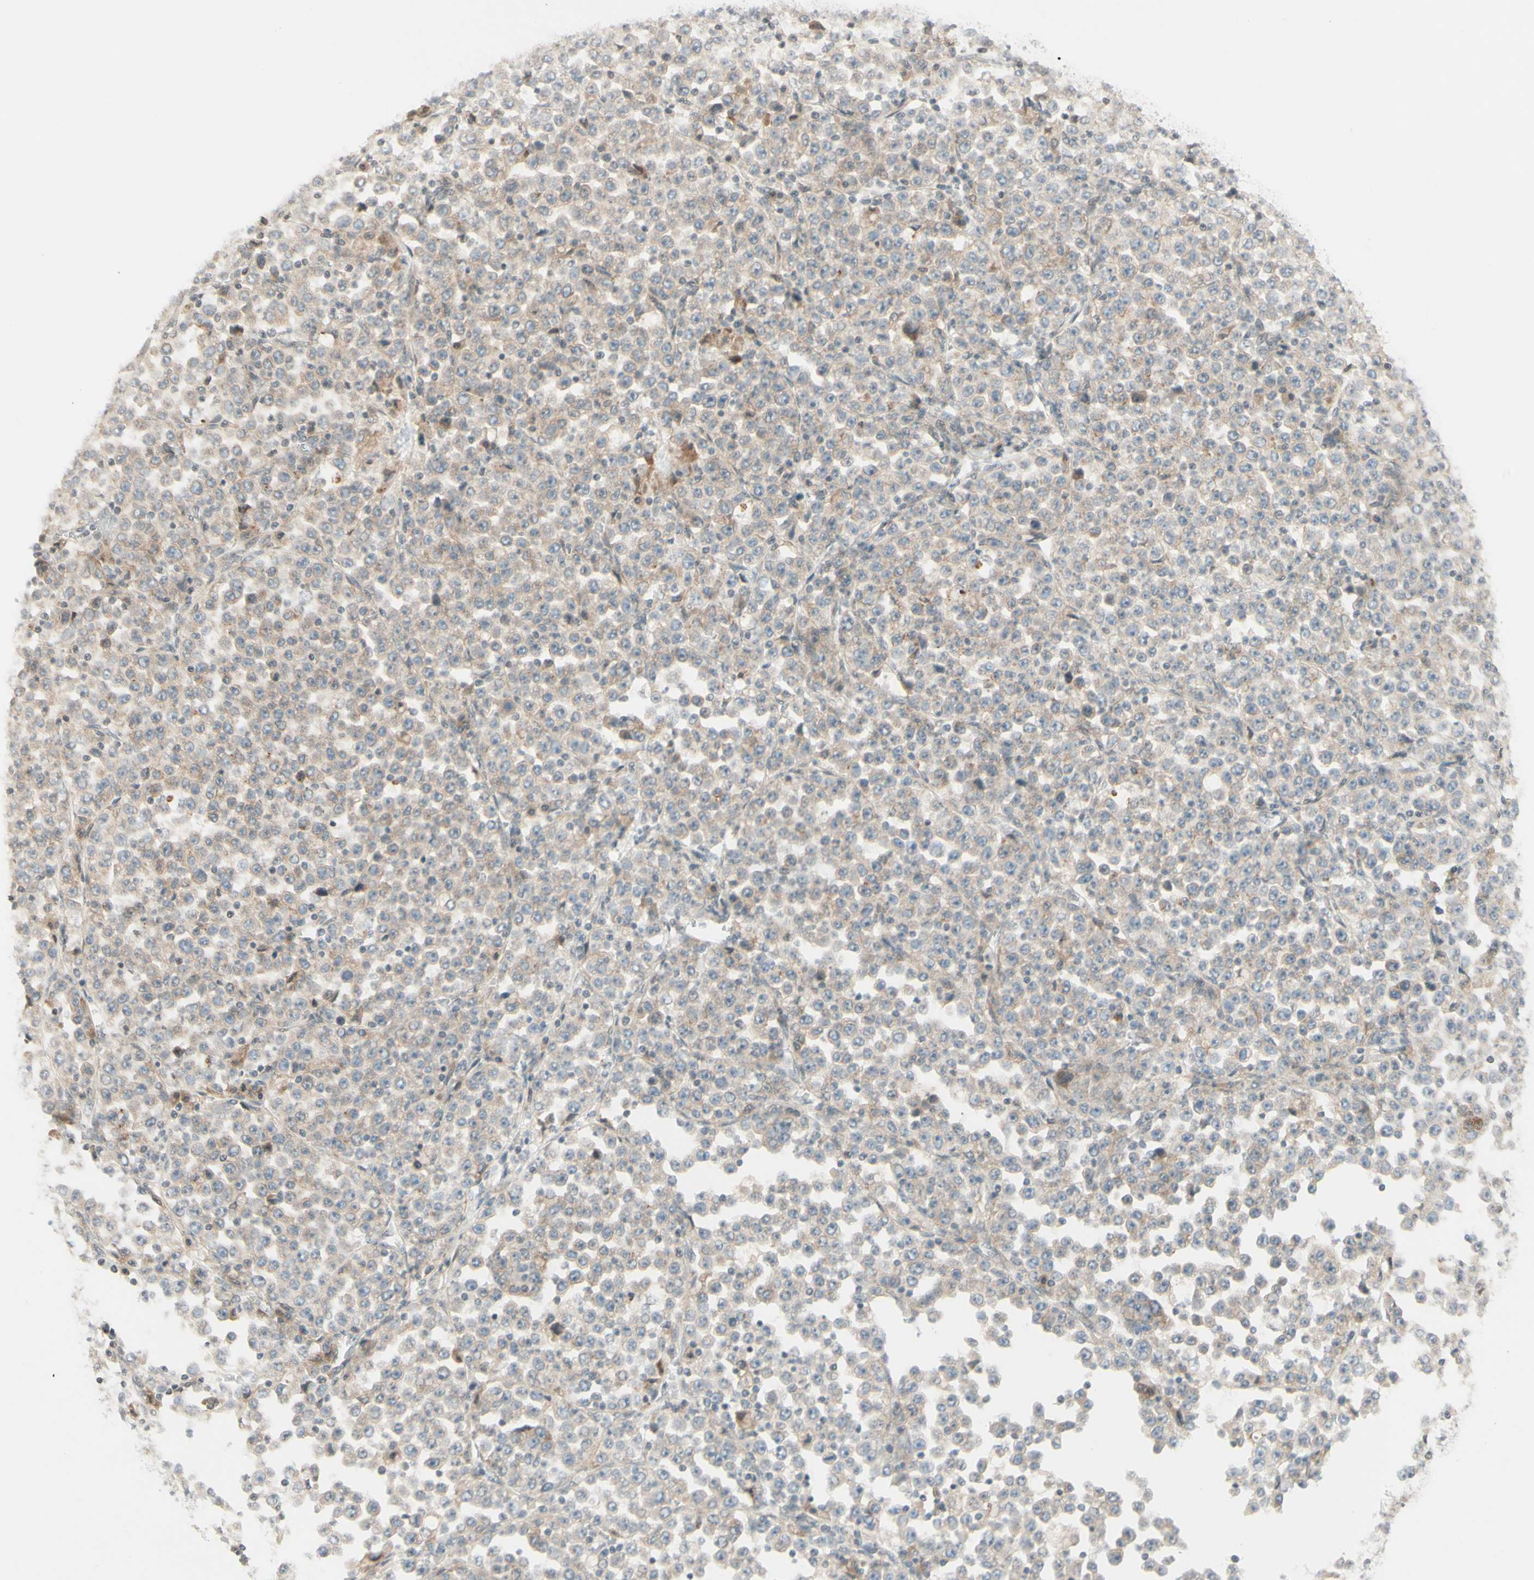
{"staining": {"intensity": "weak", "quantity": ">75%", "location": "cytoplasmic/membranous"}, "tissue": "stomach cancer", "cell_type": "Tumor cells", "image_type": "cancer", "snomed": [{"axis": "morphology", "description": "Normal tissue, NOS"}, {"axis": "morphology", "description": "Adenocarcinoma, NOS"}, {"axis": "topography", "description": "Stomach, upper"}, {"axis": "topography", "description": "Stomach"}], "caption": "There is low levels of weak cytoplasmic/membranous staining in tumor cells of adenocarcinoma (stomach), as demonstrated by immunohistochemical staining (brown color).", "gene": "ZW10", "patient": {"sex": "male", "age": 59}}